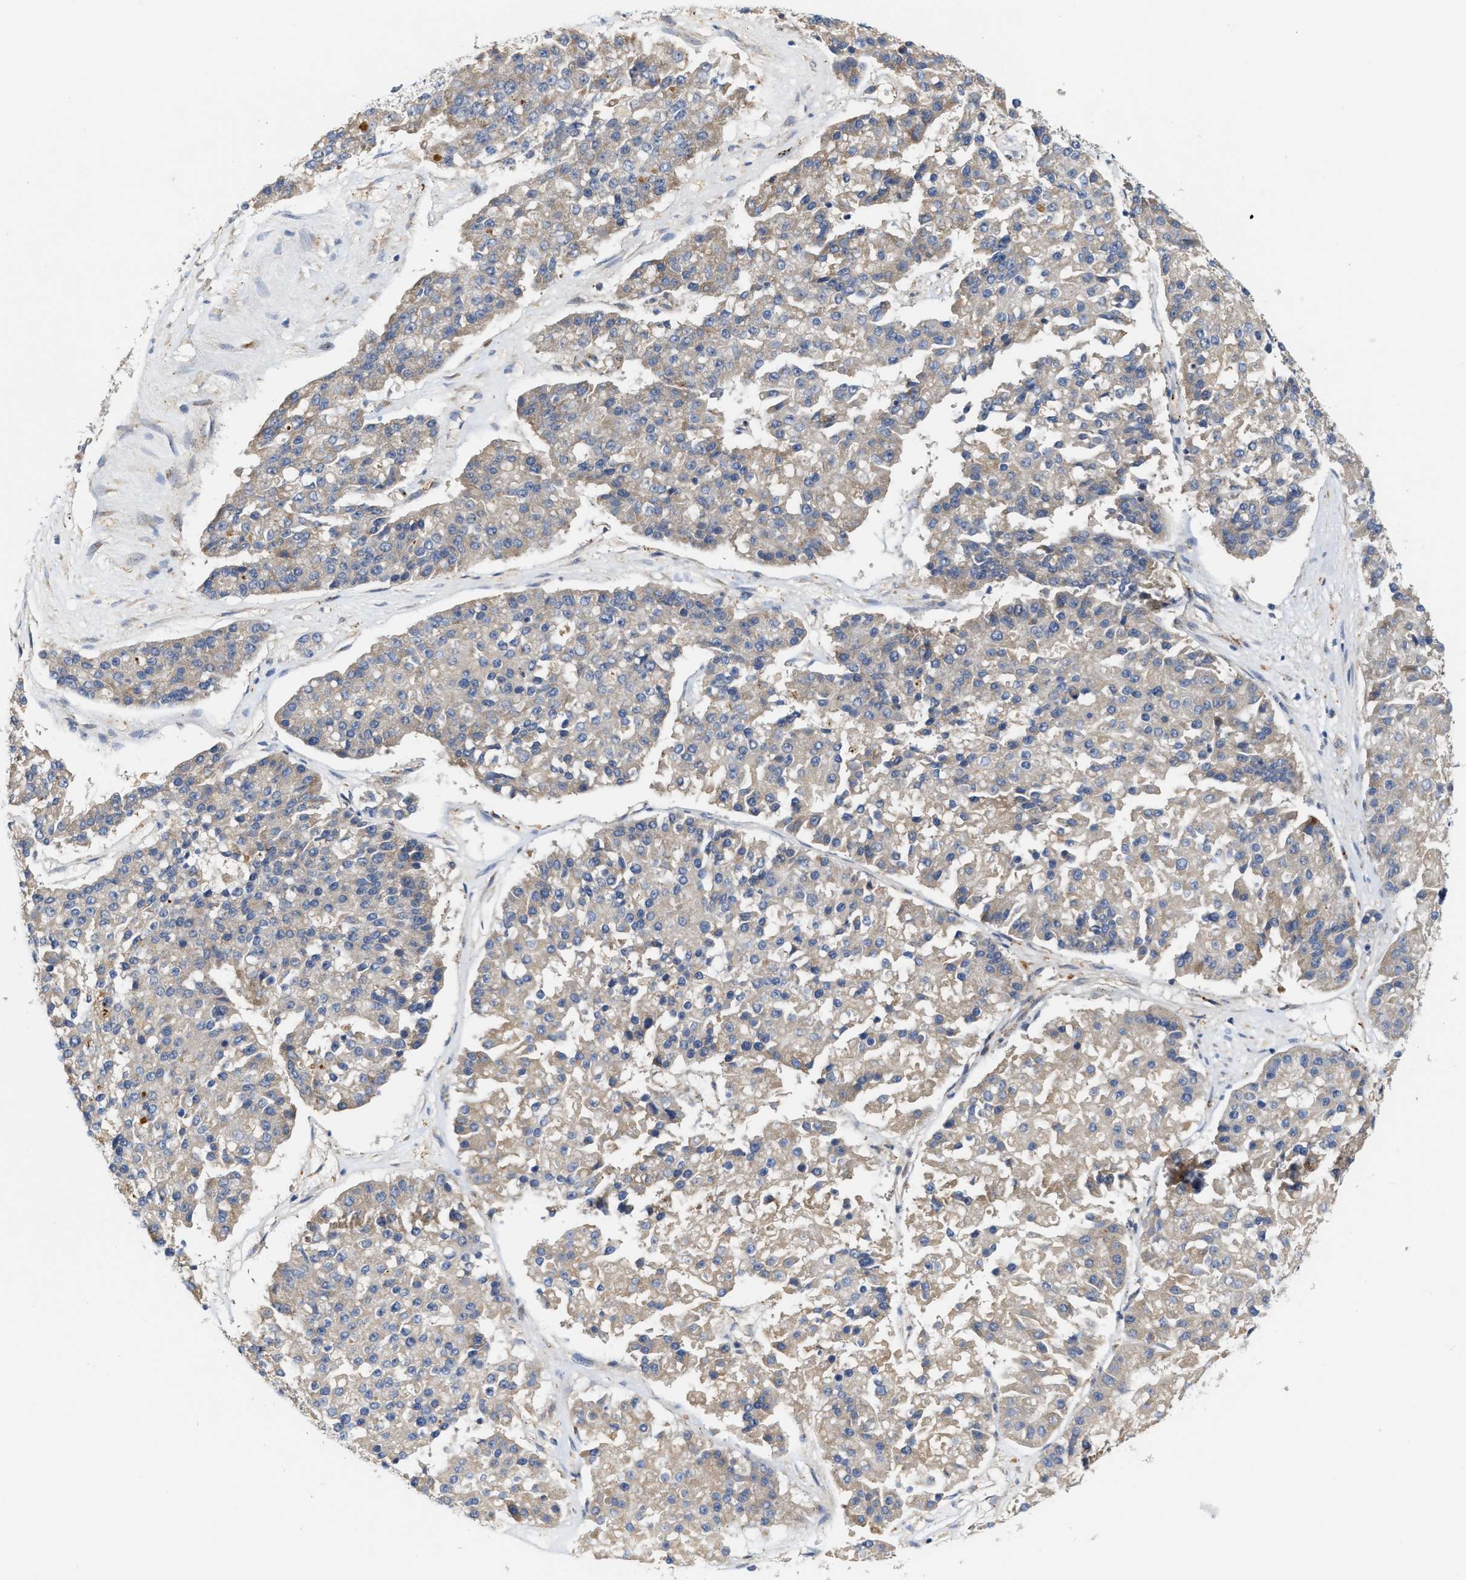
{"staining": {"intensity": "weak", "quantity": "25%-75%", "location": "cytoplasmic/membranous"}, "tissue": "pancreatic cancer", "cell_type": "Tumor cells", "image_type": "cancer", "snomed": [{"axis": "morphology", "description": "Adenocarcinoma, NOS"}, {"axis": "topography", "description": "Pancreas"}], "caption": "Pancreatic cancer was stained to show a protein in brown. There is low levels of weak cytoplasmic/membranous staining in approximately 25%-75% of tumor cells.", "gene": "TCF4", "patient": {"sex": "male", "age": 50}}